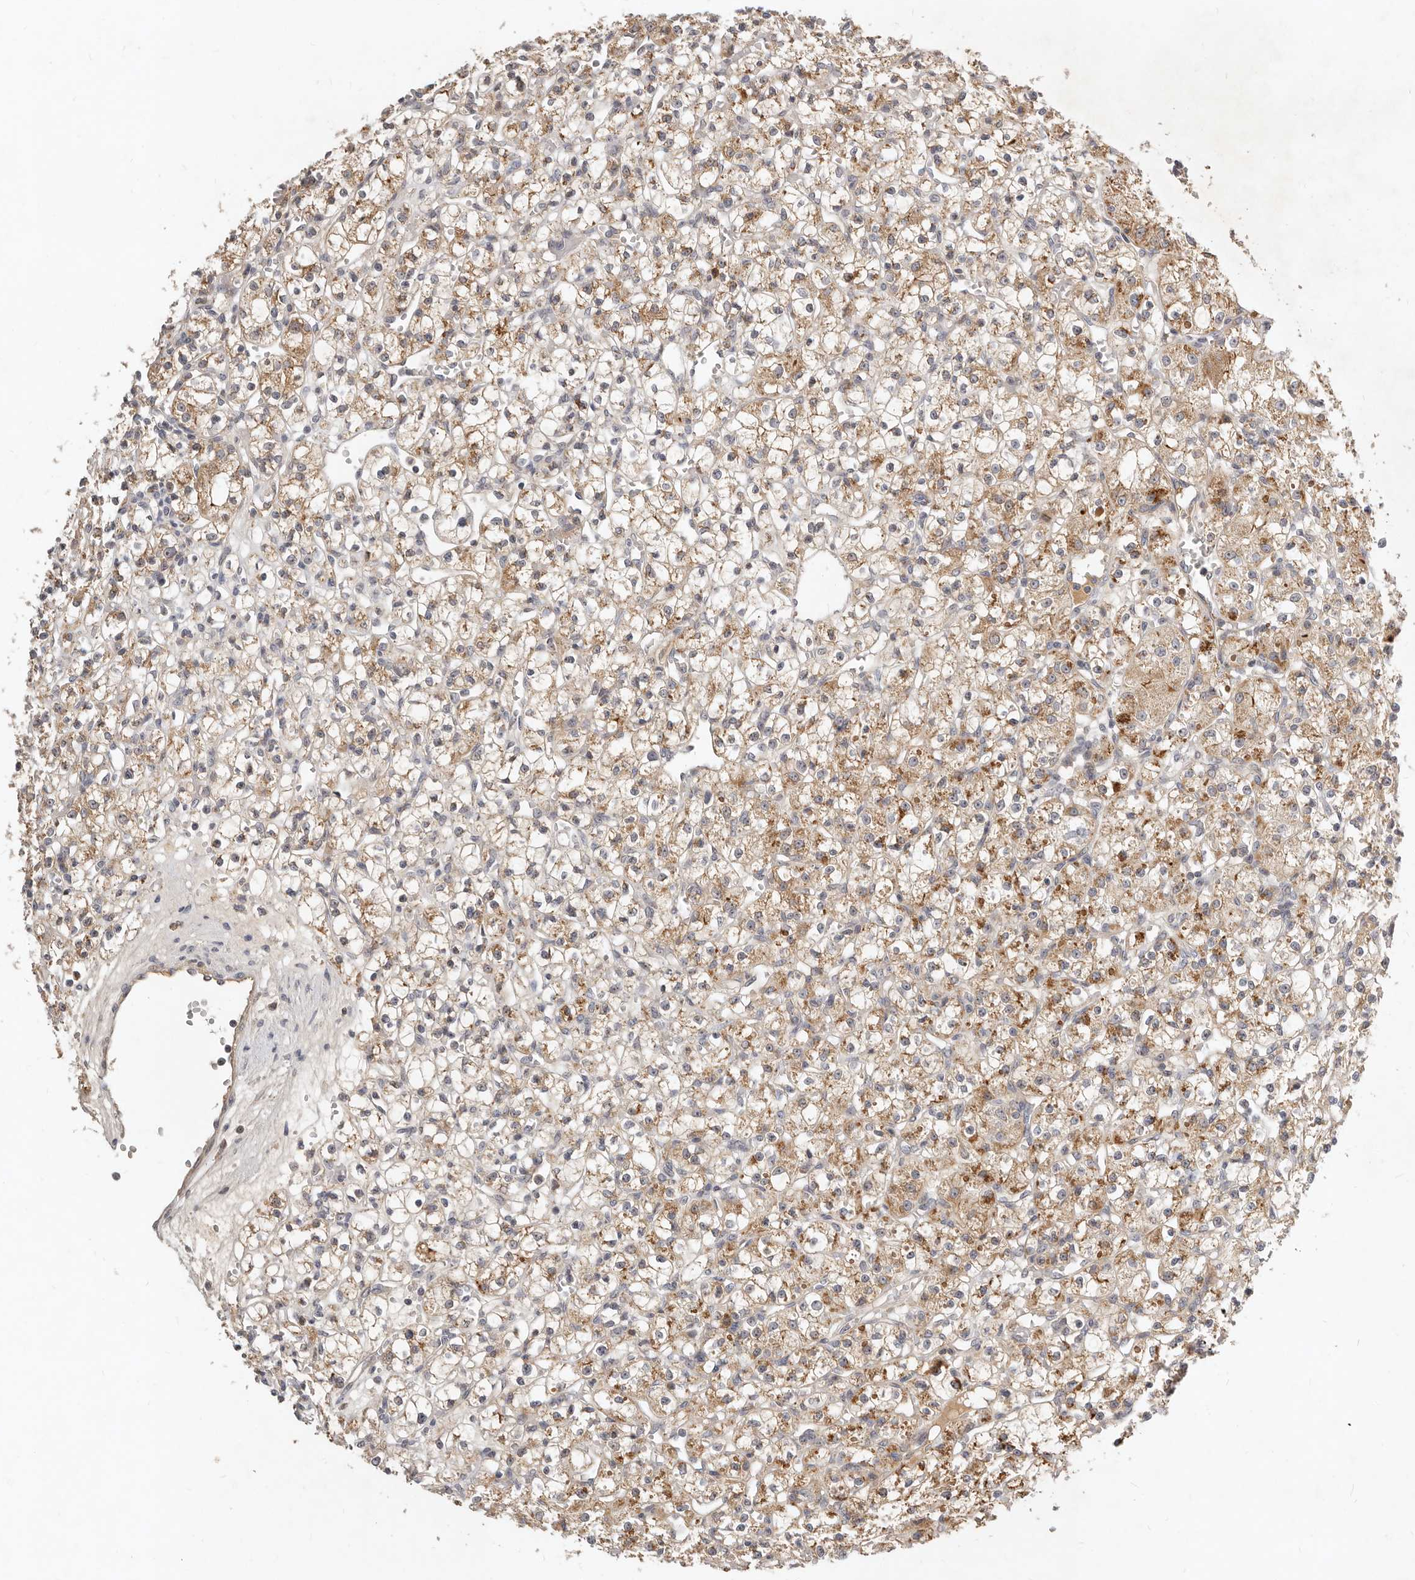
{"staining": {"intensity": "moderate", "quantity": ">75%", "location": "cytoplasmic/membranous"}, "tissue": "renal cancer", "cell_type": "Tumor cells", "image_type": "cancer", "snomed": [{"axis": "morphology", "description": "Adenocarcinoma, NOS"}, {"axis": "topography", "description": "Kidney"}], "caption": "This is an image of immunohistochemistry (IHC) staining of renal cancer, which shows moderate staining in the cytoplasmic/membranous of tumor cells.", "gene": "MICALL2", "patient": {"sex": "female", "age": 59}}